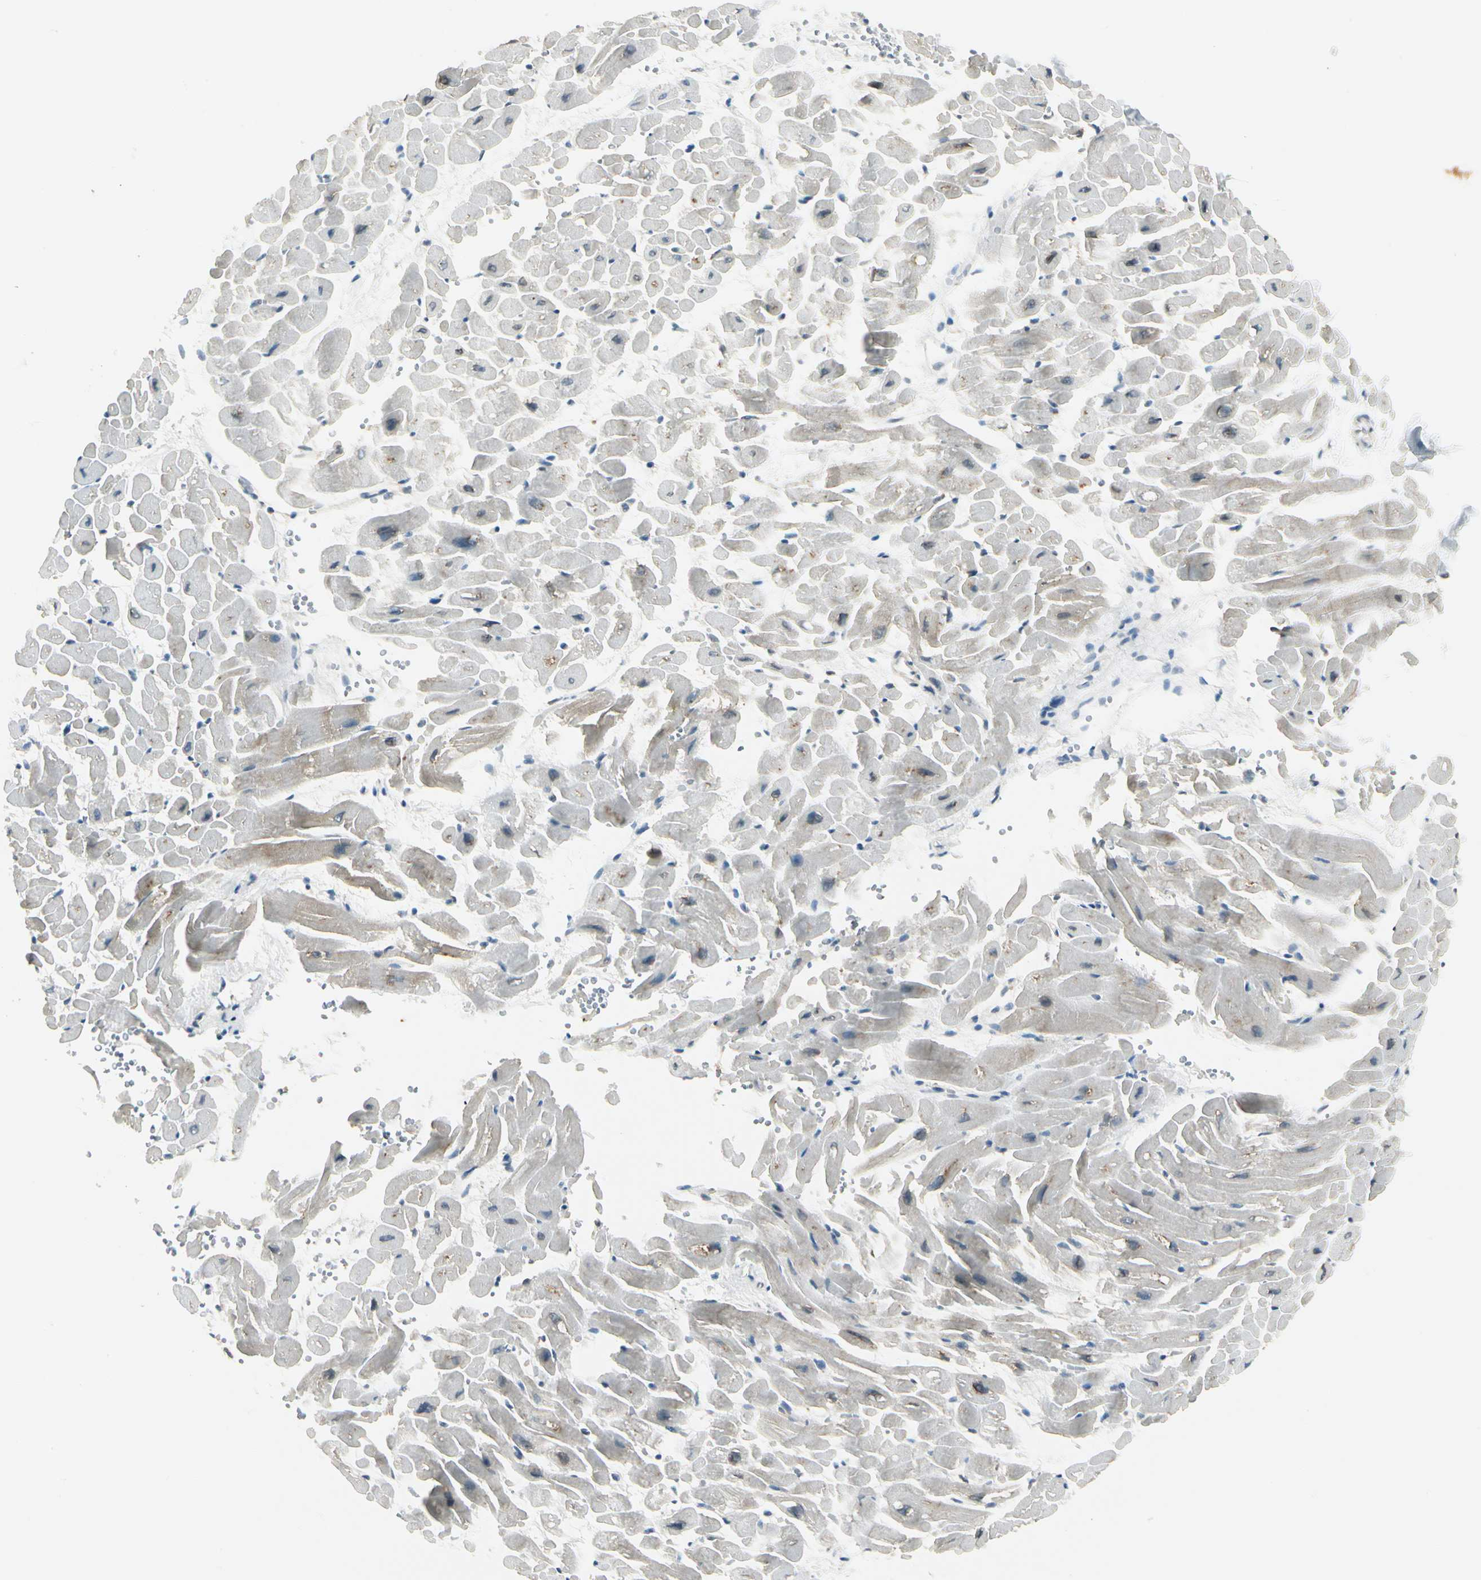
{"staining": {"intensity": "weak", "quantity": "<25%", "location": "cytoplasmic/membranous"}, "tissue": "heart muscle", "cell_type": "Cardiomyocytes", "image_type": "normal", "snomed": [{"axis": "morphology", "description": "Normal tissue, NOS"}, {"axis": "topography", "description": "Heart"}], "caption": "The histopathology image reveals no significant positivity in cardiomyocytes of heart muscle.", "gene": "BNIP1", "patient": {"sex": "male", "age": 45}}